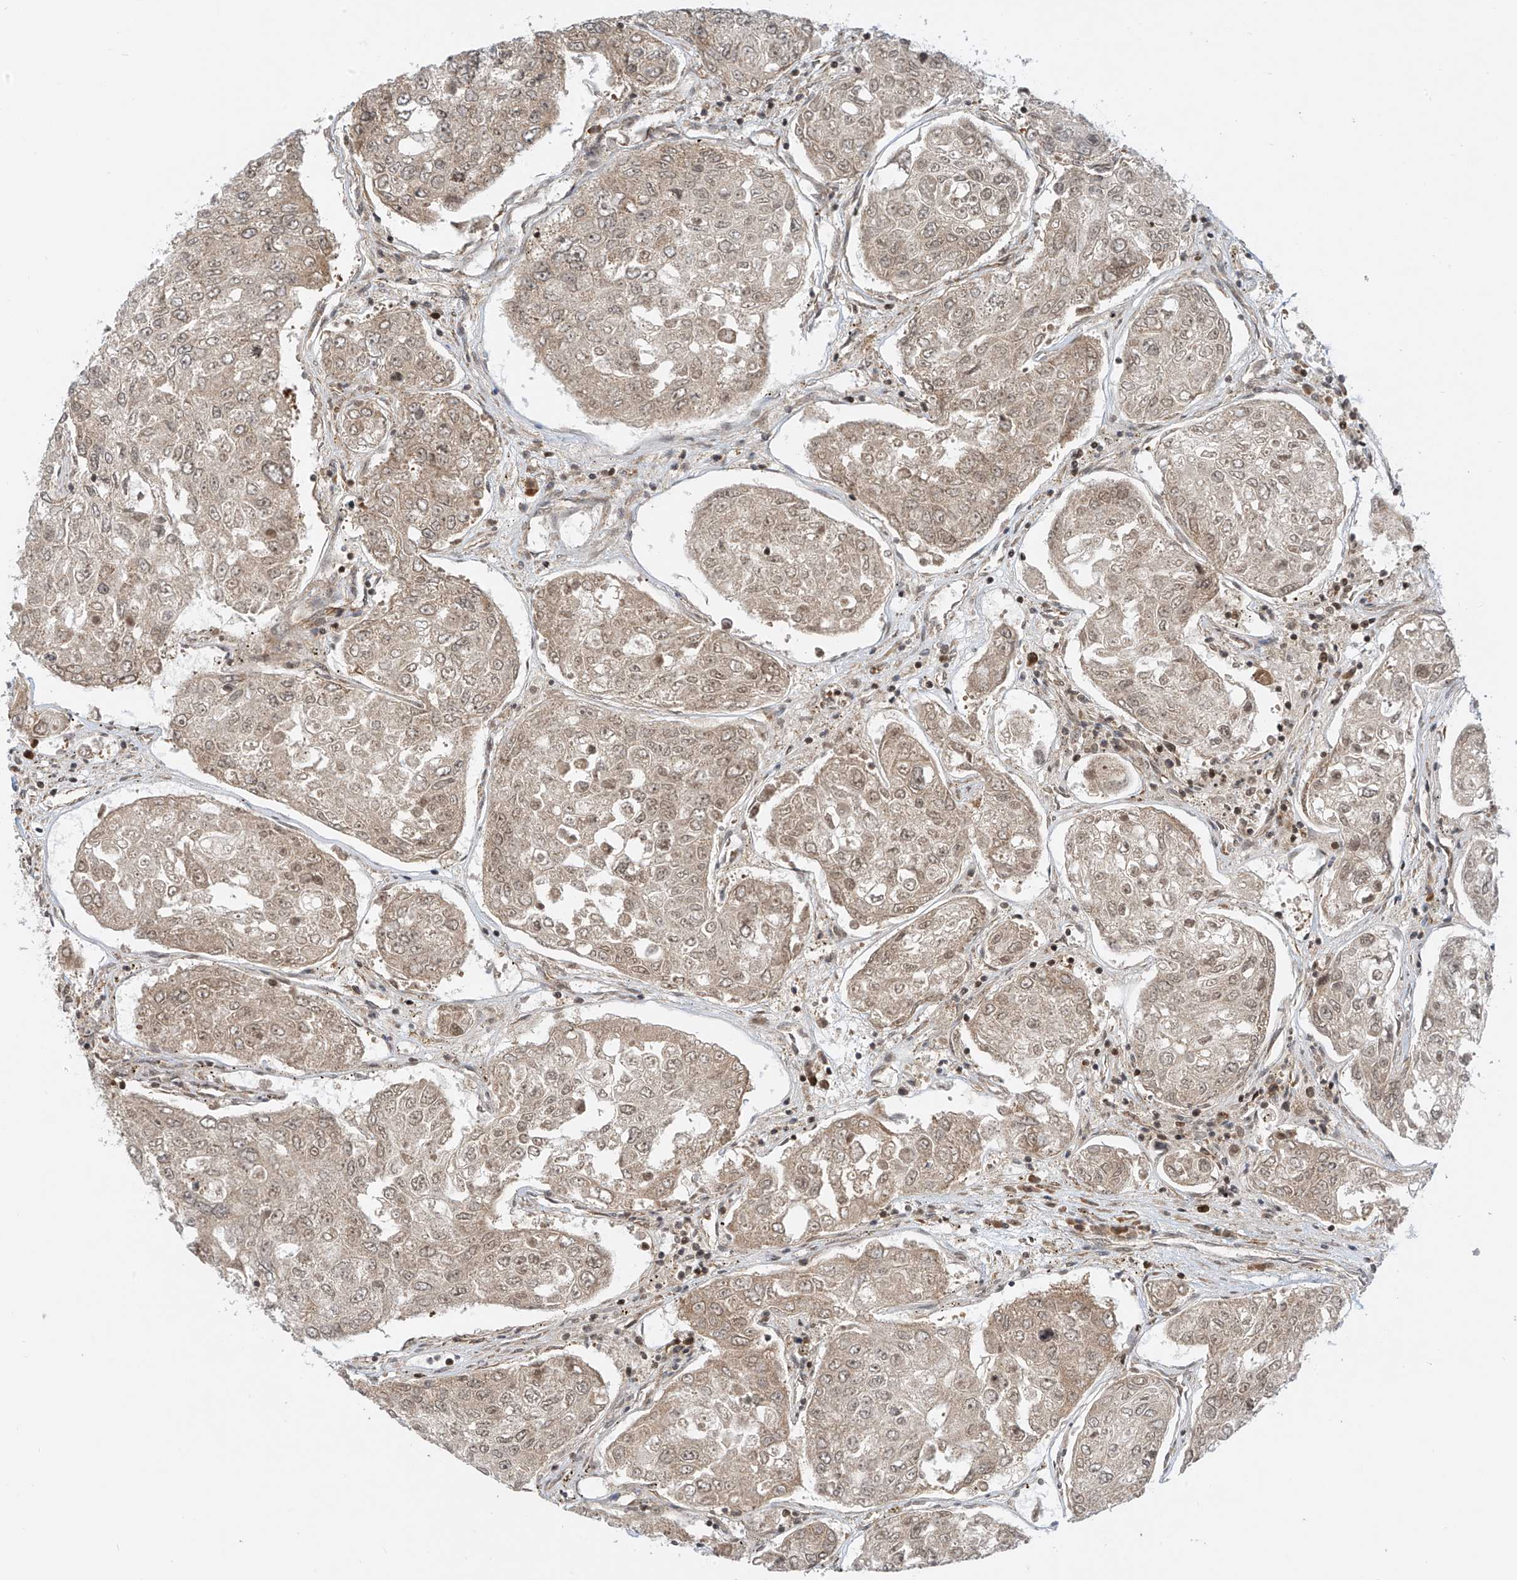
{"staining": {"intensity": "moderate", "quantity": "25%-75%", "location": "cytoplasmic/membranous,nuclear"}, "tissue": "urothelial cancer", "cell_type": "Tumor cells", "image_type": "cancer", "snomed": [{"axis": "morphology", "description": "Urothelial carcinoma, High grade"}, {"axis": "topography", "description": "Lymph node"}, {"axis": "topography", "description": "Urinary bladder"}], "caption": "Tumor cells reveal medium levels of moderate cytoplasmic/membranous and nuclear expression in about 25%-75% of cells in urothelial cancer.", "gene": "EDF1", "patient": {"sex": "male", "age": 51}}